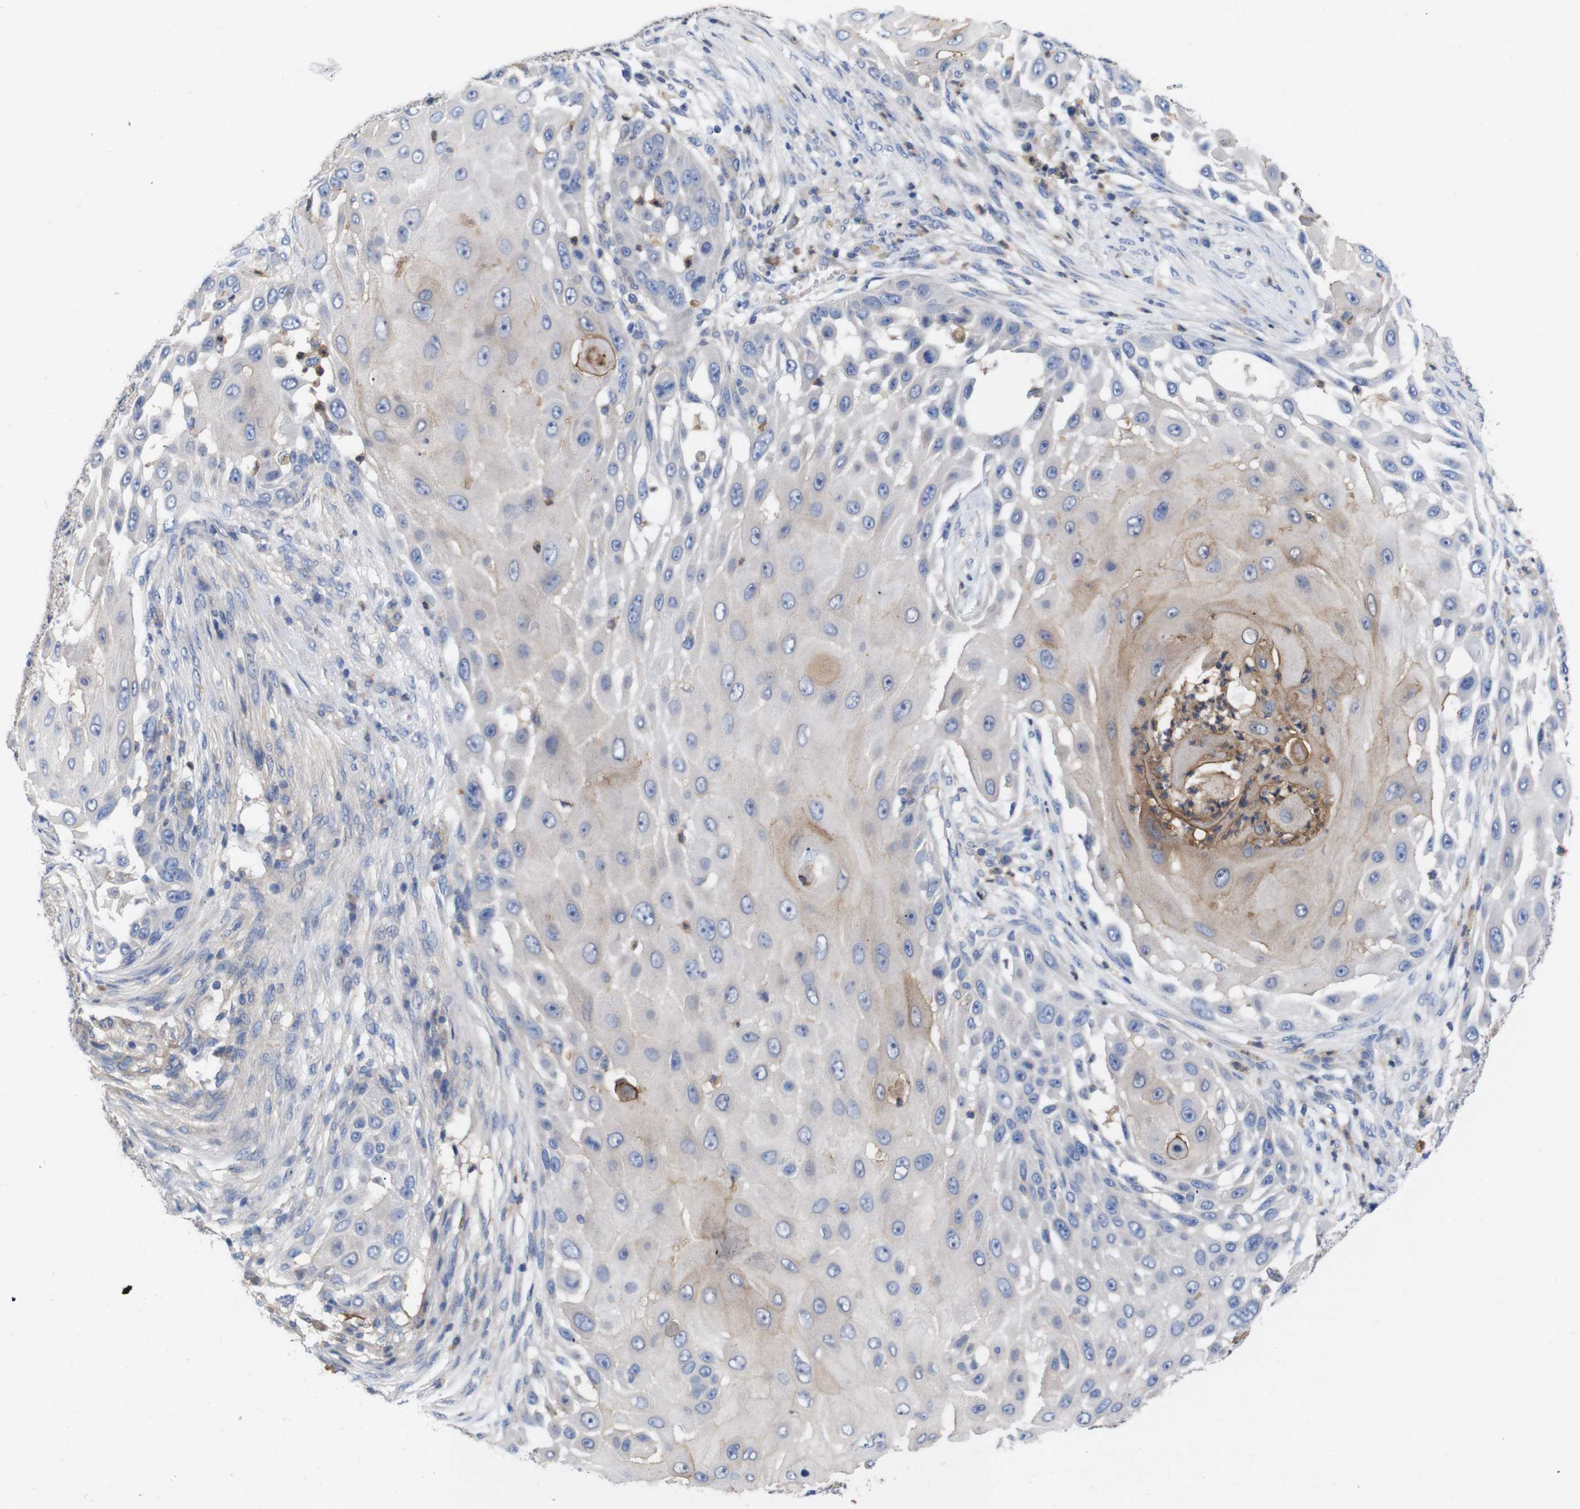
{"staining": {"intensity": "weak", "quantity": "<25%", "location": "cytoplasmic/membranous"}, "tissue": "skin cancer", "cell_type": "Tumor cells", "image_type": "cancer", "snomed": [{"axis": "morphology", "description": "Squamous cell carcinoma, NOS"}, {"axis": "topography", "description": "Skin"}], "caption": "Photomicrograph shows no protein staining in tumor cells of skin cancer (squamous cell carcinoma) tissue.", "gene": "USH1C", "patient": {"sex": "female", "age": 44}}